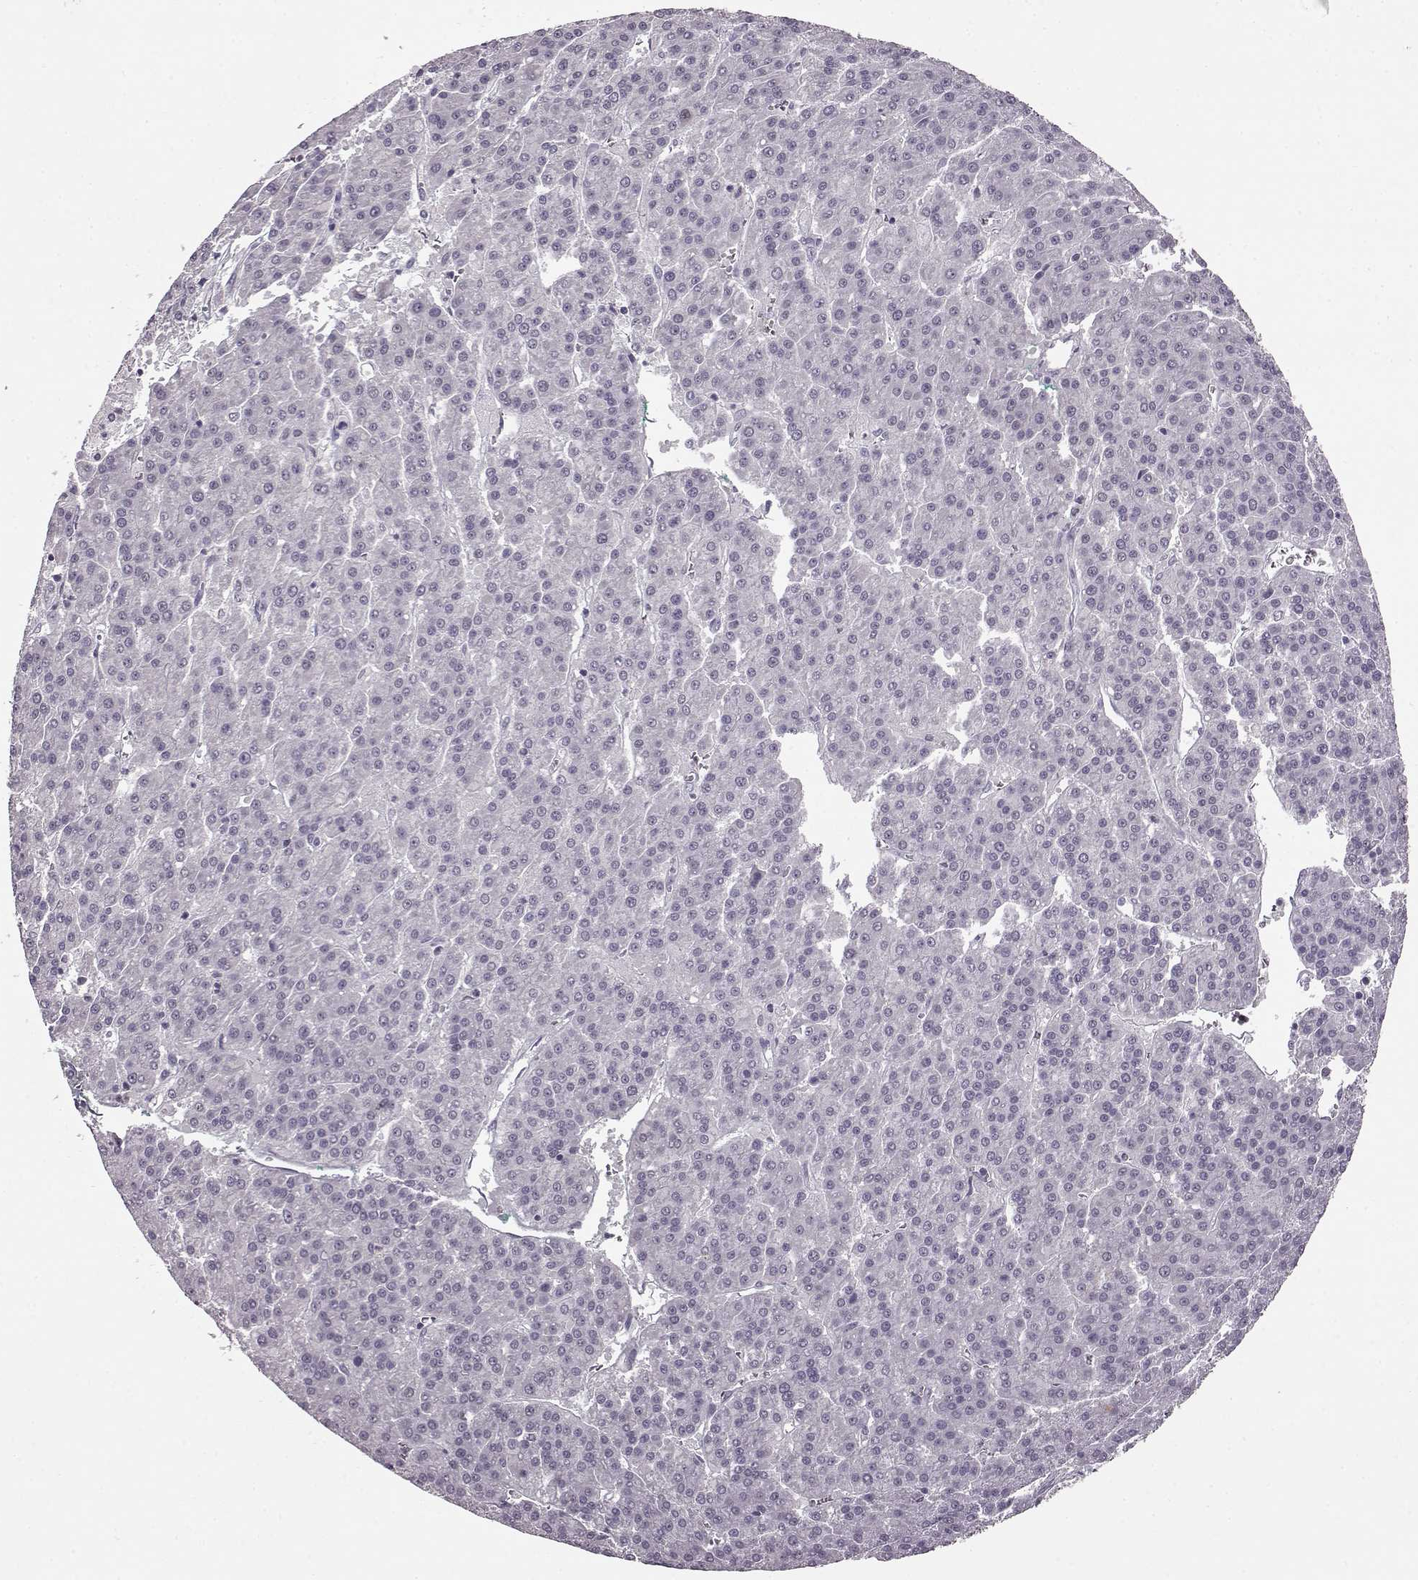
{"staining": {"intensity": "negative", "quantity": "none", "location": "none"}, "tissue": "liver cancer", "cell_type": "Tumor cells", "image_type": "cancer", "snomed": [{"axis": "morphology", "description": "Carcinoma, Hepatocellular, NOS"}, {"axis": "topography", "description": "Liver"}], "caption": "Tumor cells show no significant protein expression in hepatocellular carcinoma (liver).", "gene": "CNGA3", "patient": {"sex": "female", "age": 58}}